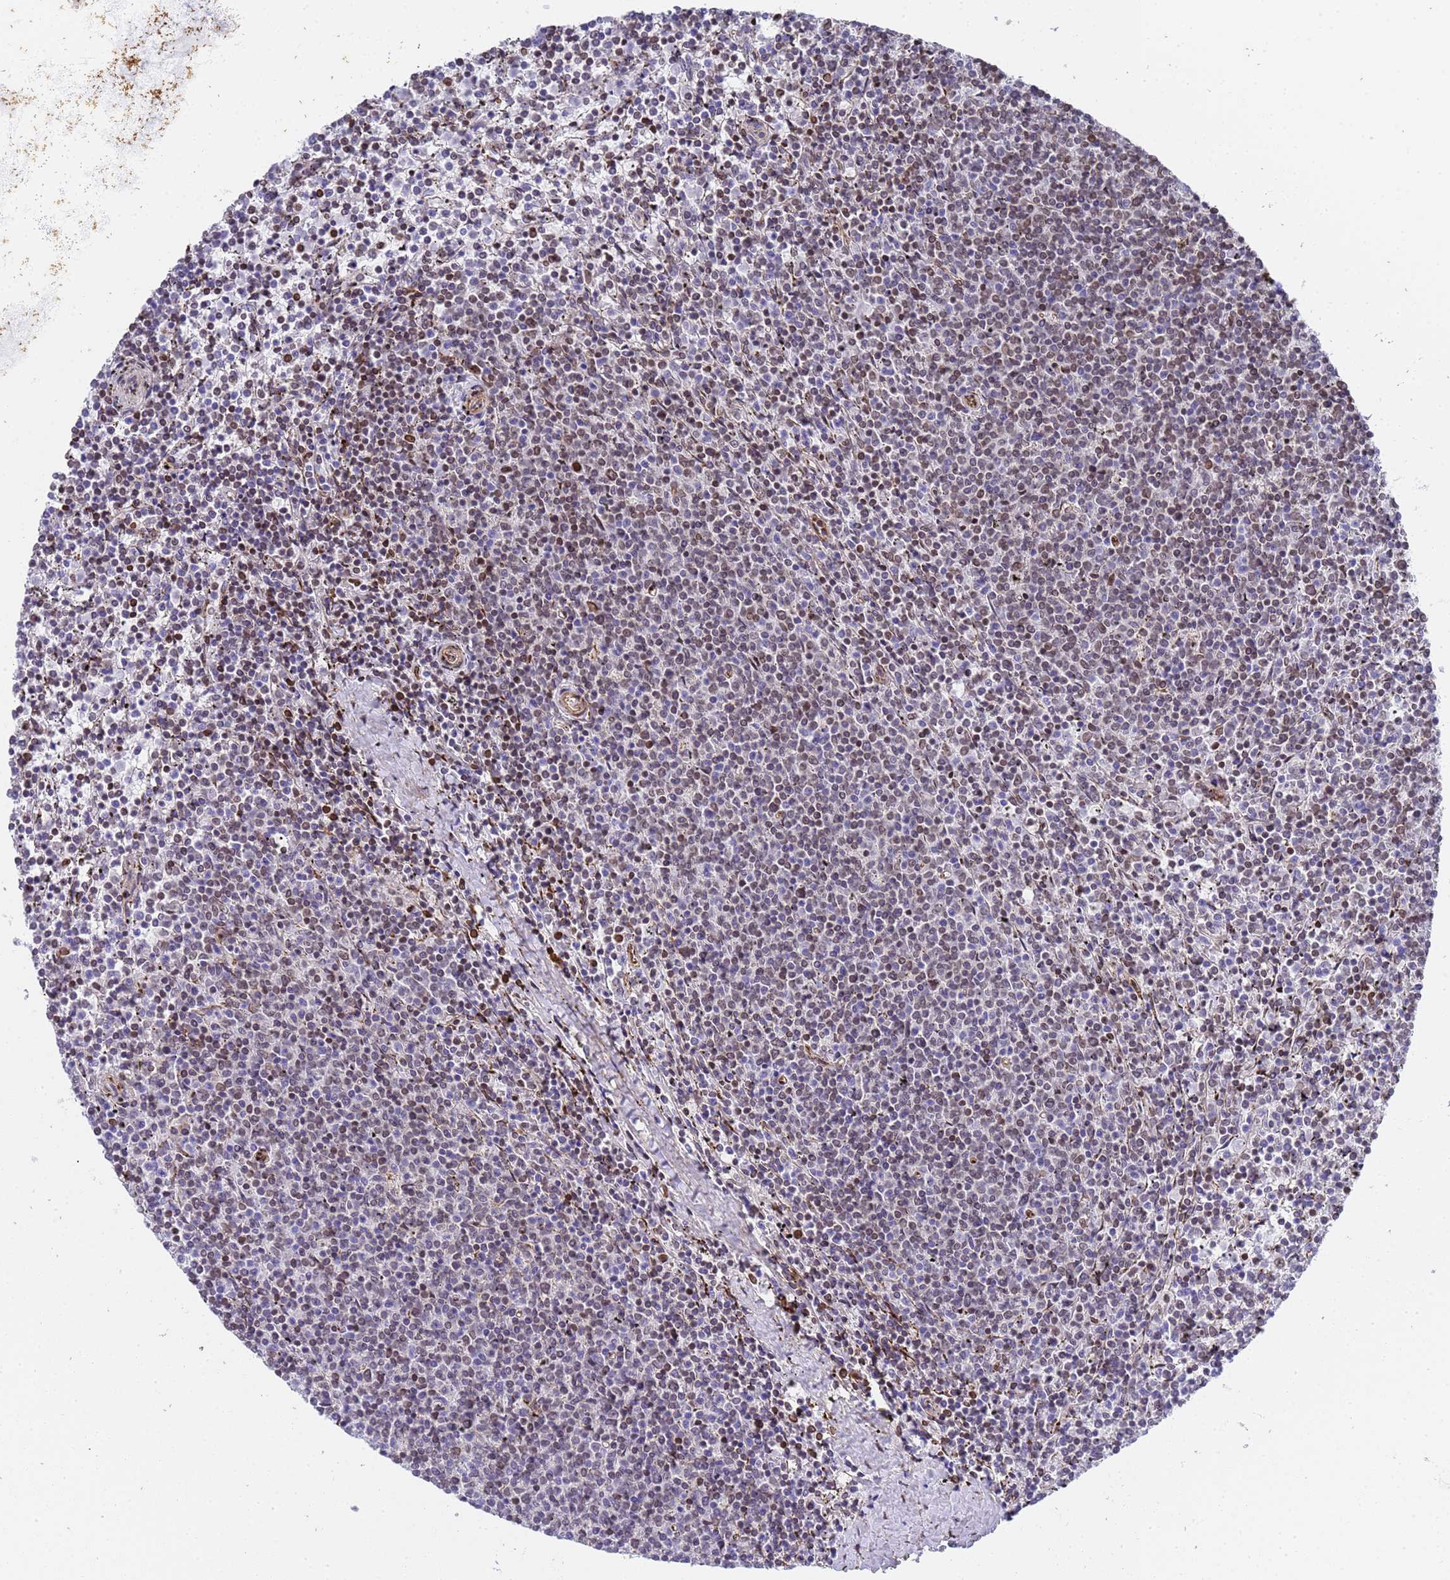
{"staining": {"intensity": "weak", "quantity": "25%-75%", "location": "nuclear"}, "tissue": "lymphoma", "cell_type": "Tumor cells", "image_type": "cancer", "snomed": [{"axis": "morphology", "description": "Malignant lymphoma, non-Hodgkin's type, Low grade"}, {"axis": "topography", "description": "Spleen"}], "caption": "DAB immunohistochemical staining of human low-grade malignant lymphoma, non-Hodgkin's type demonstrates weak nuclear protein positivity in approximately 25%-75% of tumor cells.", "gene": "IGFBP7", "patient": {"sex": "female", "age": 50}}